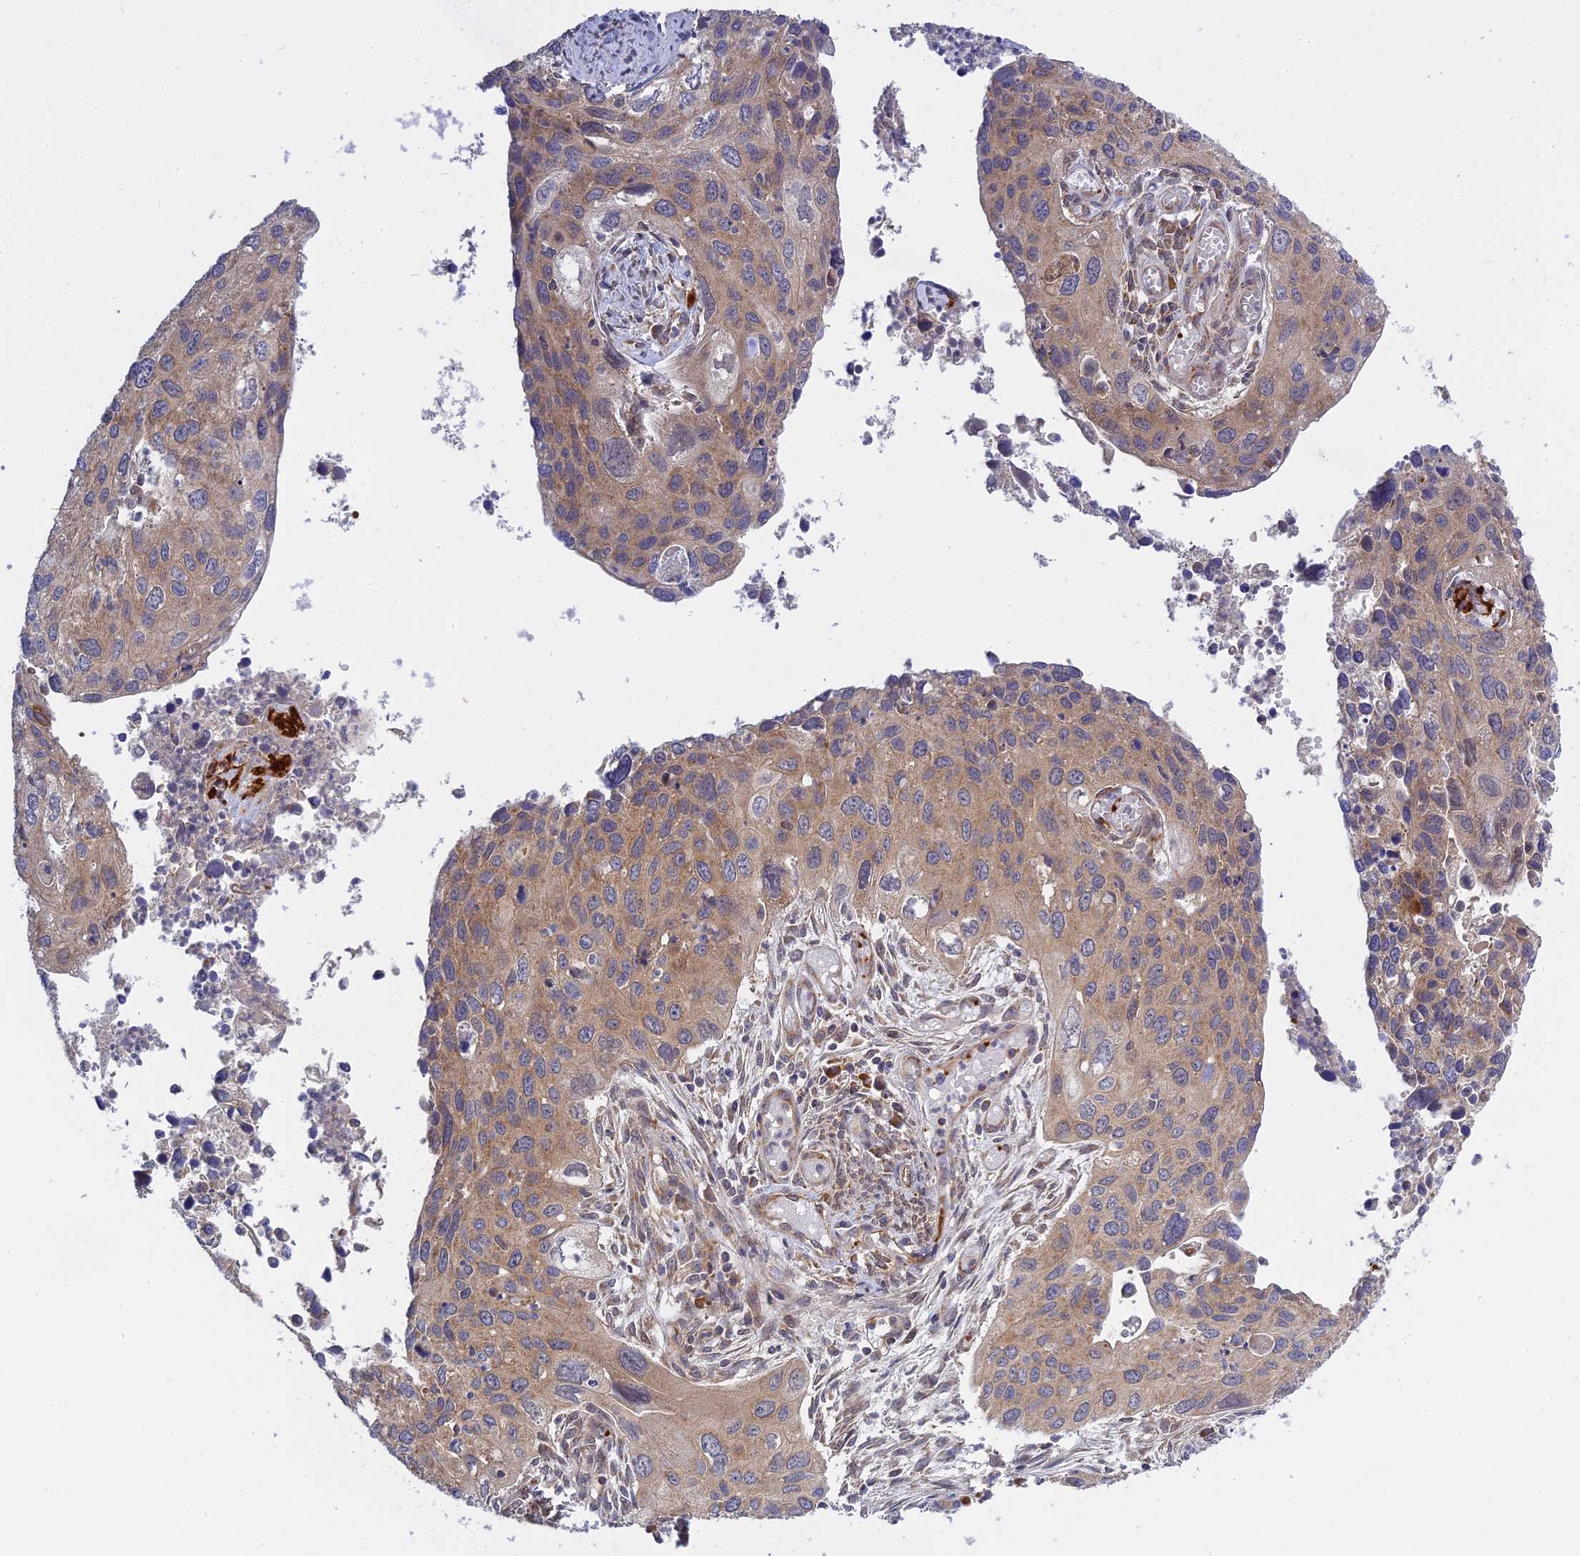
{"staining": {"intensity": "weak", "quantity": ">75%", "location": "cytoplasmic/membranous"}, "tissue": "cervical cancer", "cell_type": "Tumor cells", "image_type": "cancer", "snomed": [{"axis": "morphology", "description": "Squamous cell carcinoma, NOS"}, {"axis": "topography", "description": "Cervix"}], "caption": "Protein staining demonstrates weak cytoplasmic/membranous positivity in about >75% of tumor cells in squamous cell carcinoma (cervical). Using DAB (brown) and hematoxylin (blue) stains, captured at high magnification using brightfield microscopy.", "gene": "IL21R", "patient": {"sex": "female", "age": 55}}